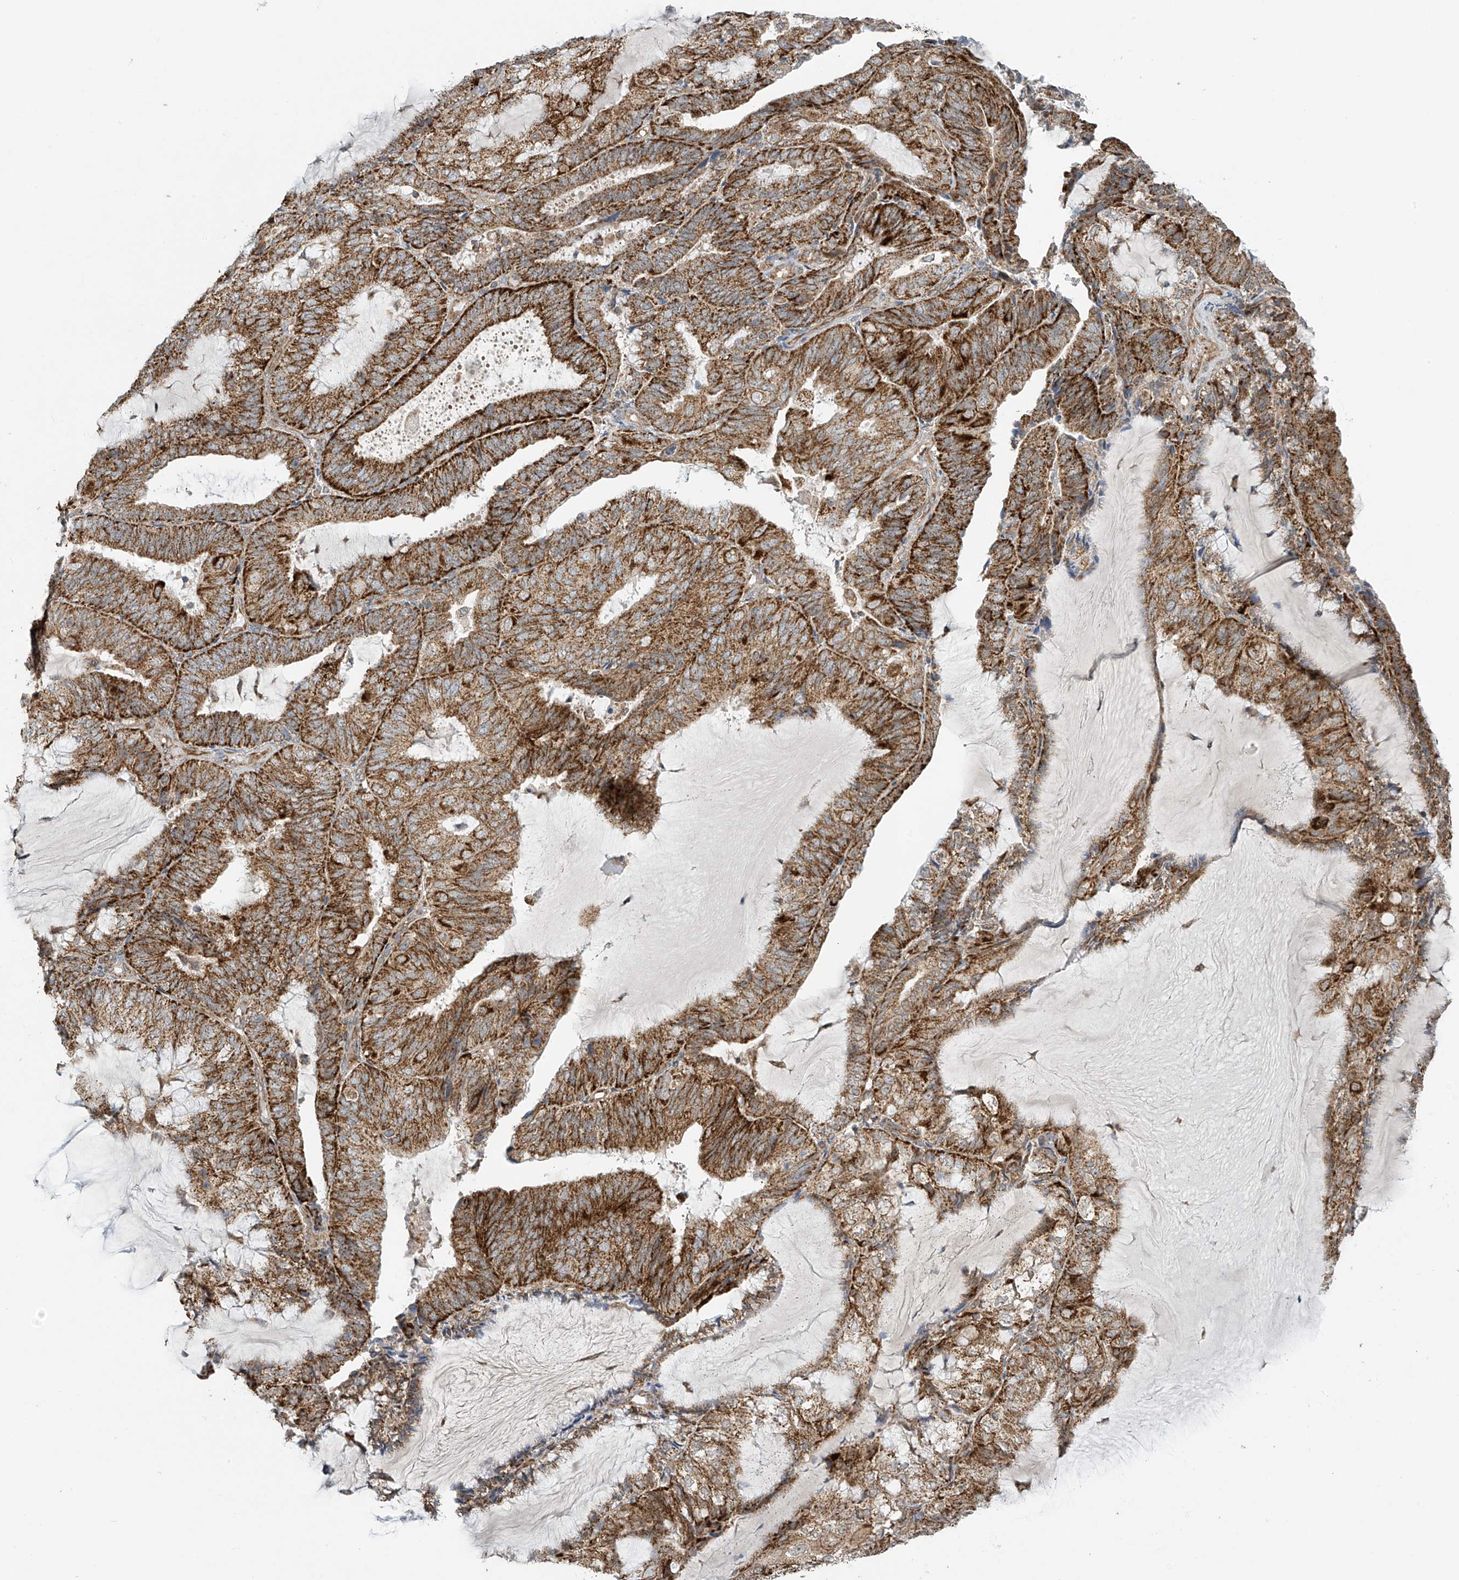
{"staining": {"intensity": "moderate", "quantity": ">75%", "location": "cytoplasmic/membranous"}, "tissue": "endometrial cancer", "cell_type": "Tumor cells", "image_type": "cancer", "snomed": [{"axis": "morphology", "description": "Adenocarcinoma, NOS"}, {"axis": "topography", "description": "Endometrium"}], "caption": "Protein expression analysis of human endometrial adenocarcinoma reveals moderate cytoplasmic/membranous positivity in approximately >75% of tumor cells. The staining was performed using DAB, with brown indicating positive protein expression. Nuclei are stained blue with hematoxylin.", "gene": "METTL6", "patient": {"sex": "female", "age": 81}}